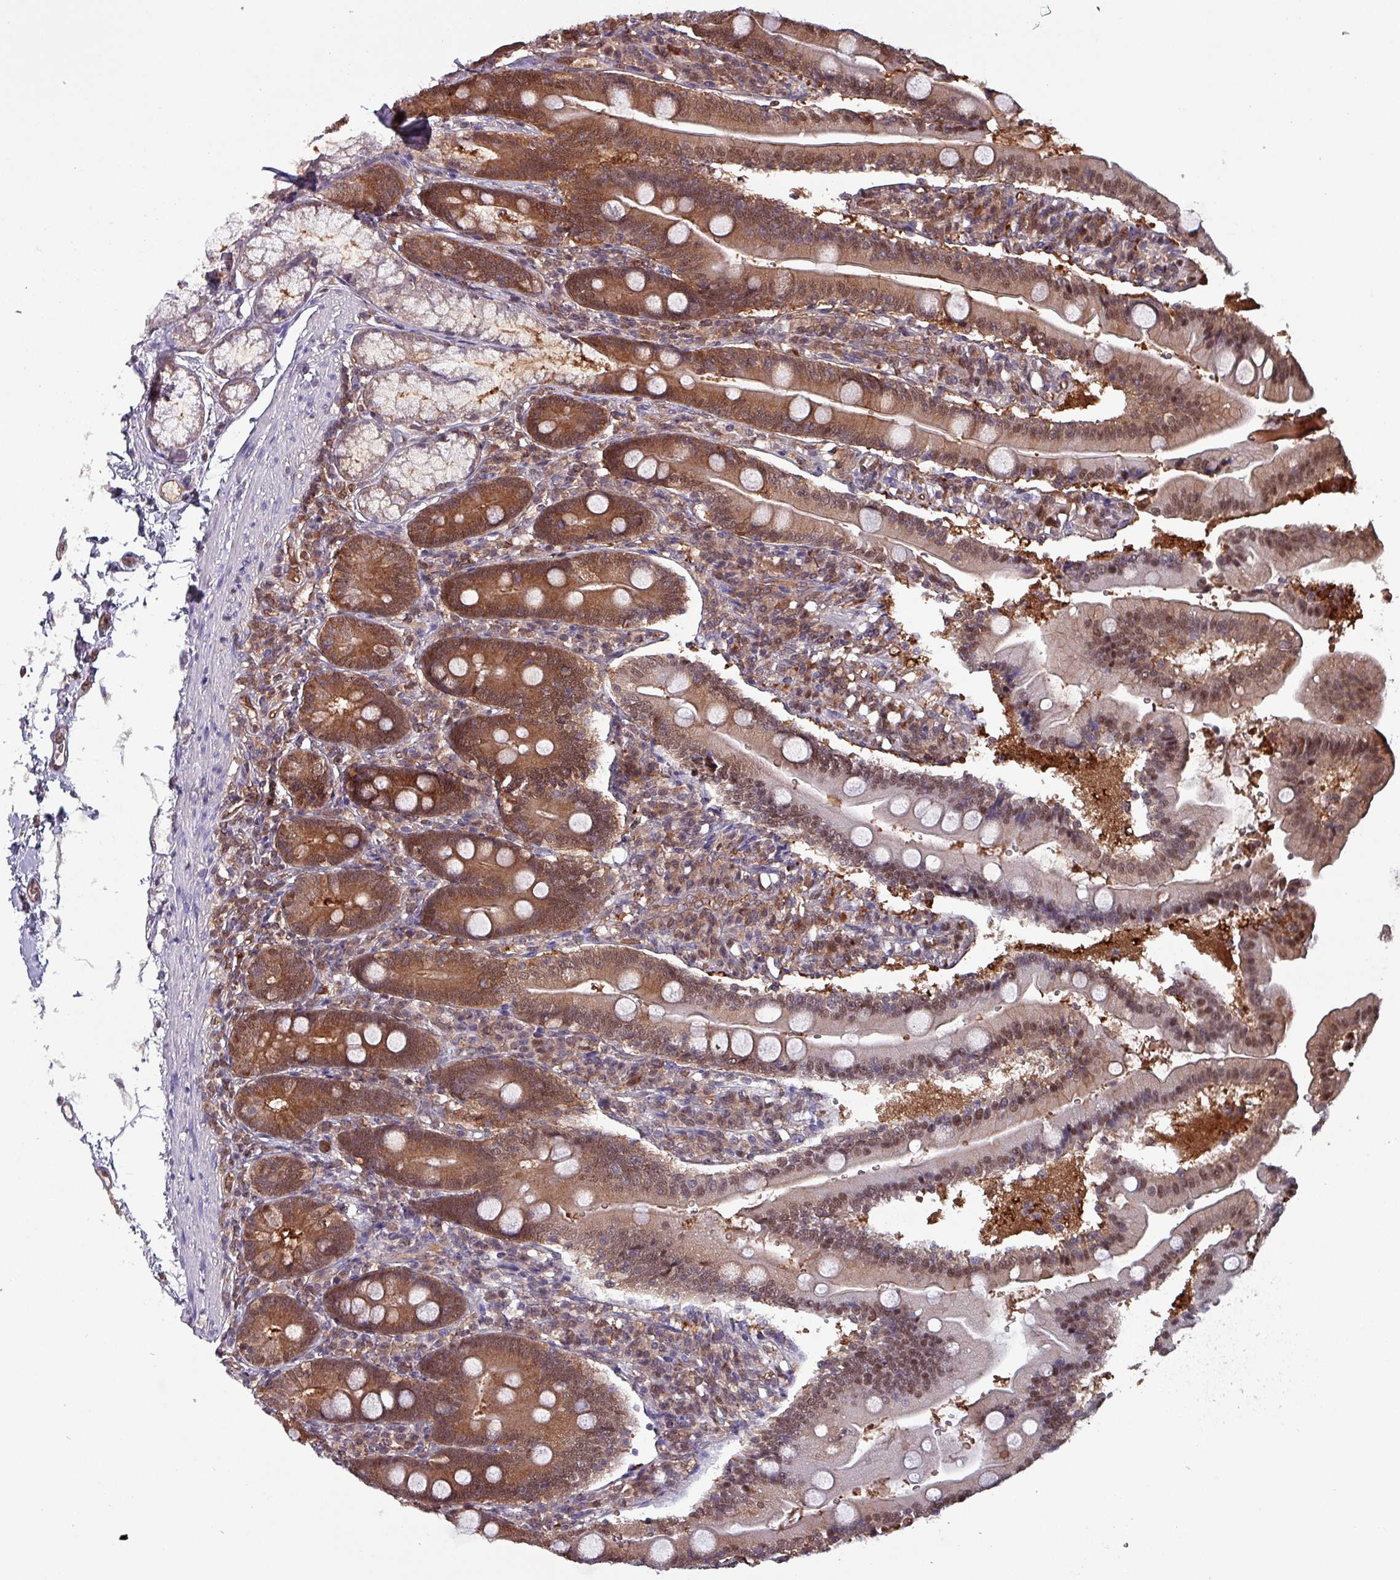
{"staining": {"intensity": "moderate", "quantity": ">75%", "location": "cytoplasmic/membranous,nuclear"}, "tissue": "duodenum", "cell_type": "Glandular cells", "image_type": "normal", "snomed": [{"axis": "morphology", "description": "Normal tissue, NOS"}, {"axis": "topography", "description": "Duodenum"}], "caption": "IHC of normal human duodenum exhibits medium levels of moderate cytoplasmic/membranous,nuclear expression in about >75% of glandular cells.", "gene": "PSMB8", "patient": {"sex": "female", "age": 67}}